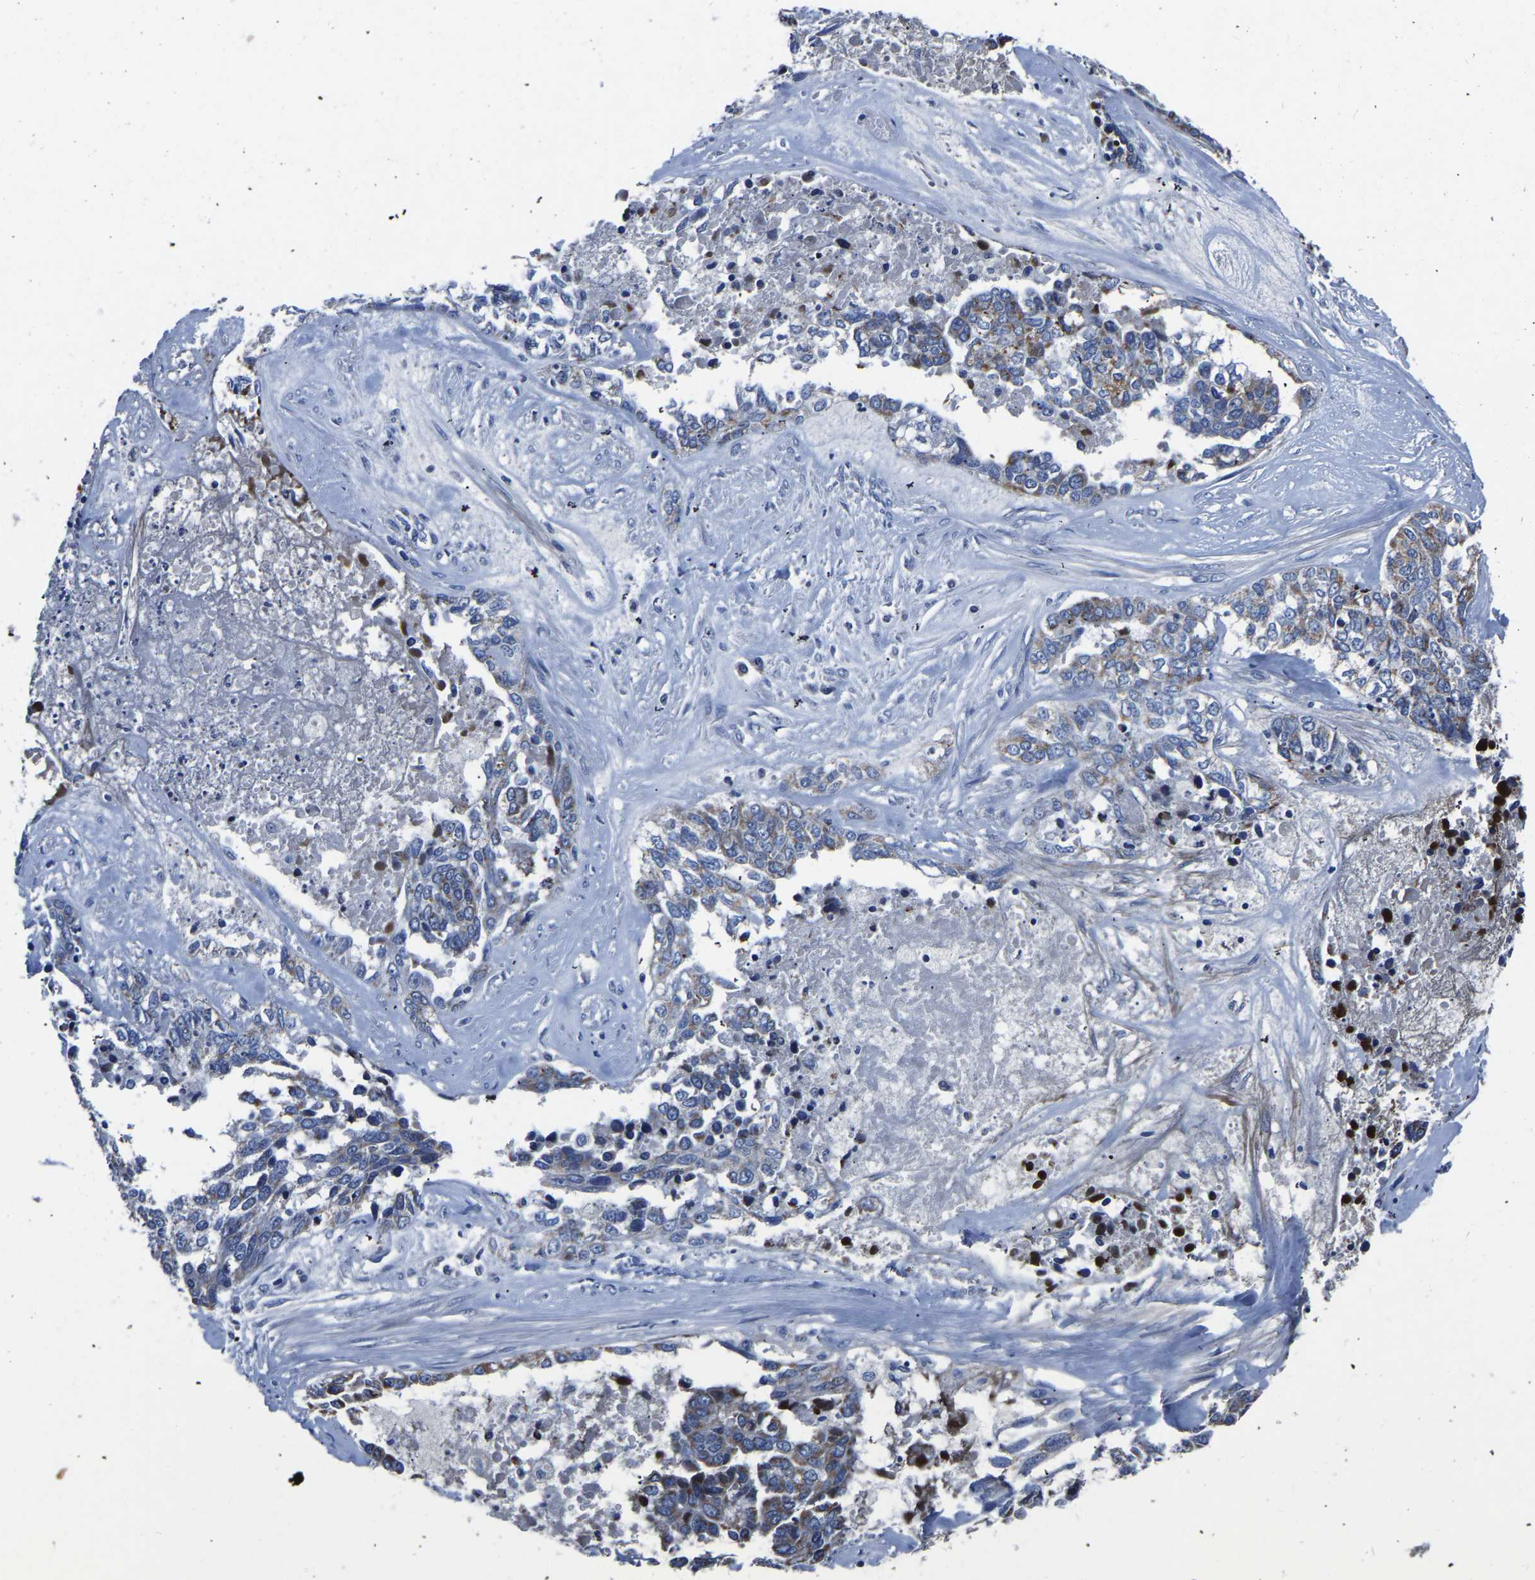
{"staining": {"intensity": "moderate", "quantity": "25%-75%", "location": "cytoplasmic/membranous"}, "tissue": "ovarian cancer", "cell_type": "Tumor cells", "image_type": "cancer", "snomed": [{"axis": "morphology", "description": "Cystadenocarcinoma, serous, NOS"}, {"axis": "topography", "description": "Ovary"}], "caption": "Immunohistochemical staining of human ovarian cancer (serous cystadenocarcinoma) shows moderate cytoplasmic/membranous protein expression in approximately 25%-75% of tumor cells.", "gene": "FGD5", "patient": {"sex": "female", "age": 44}}